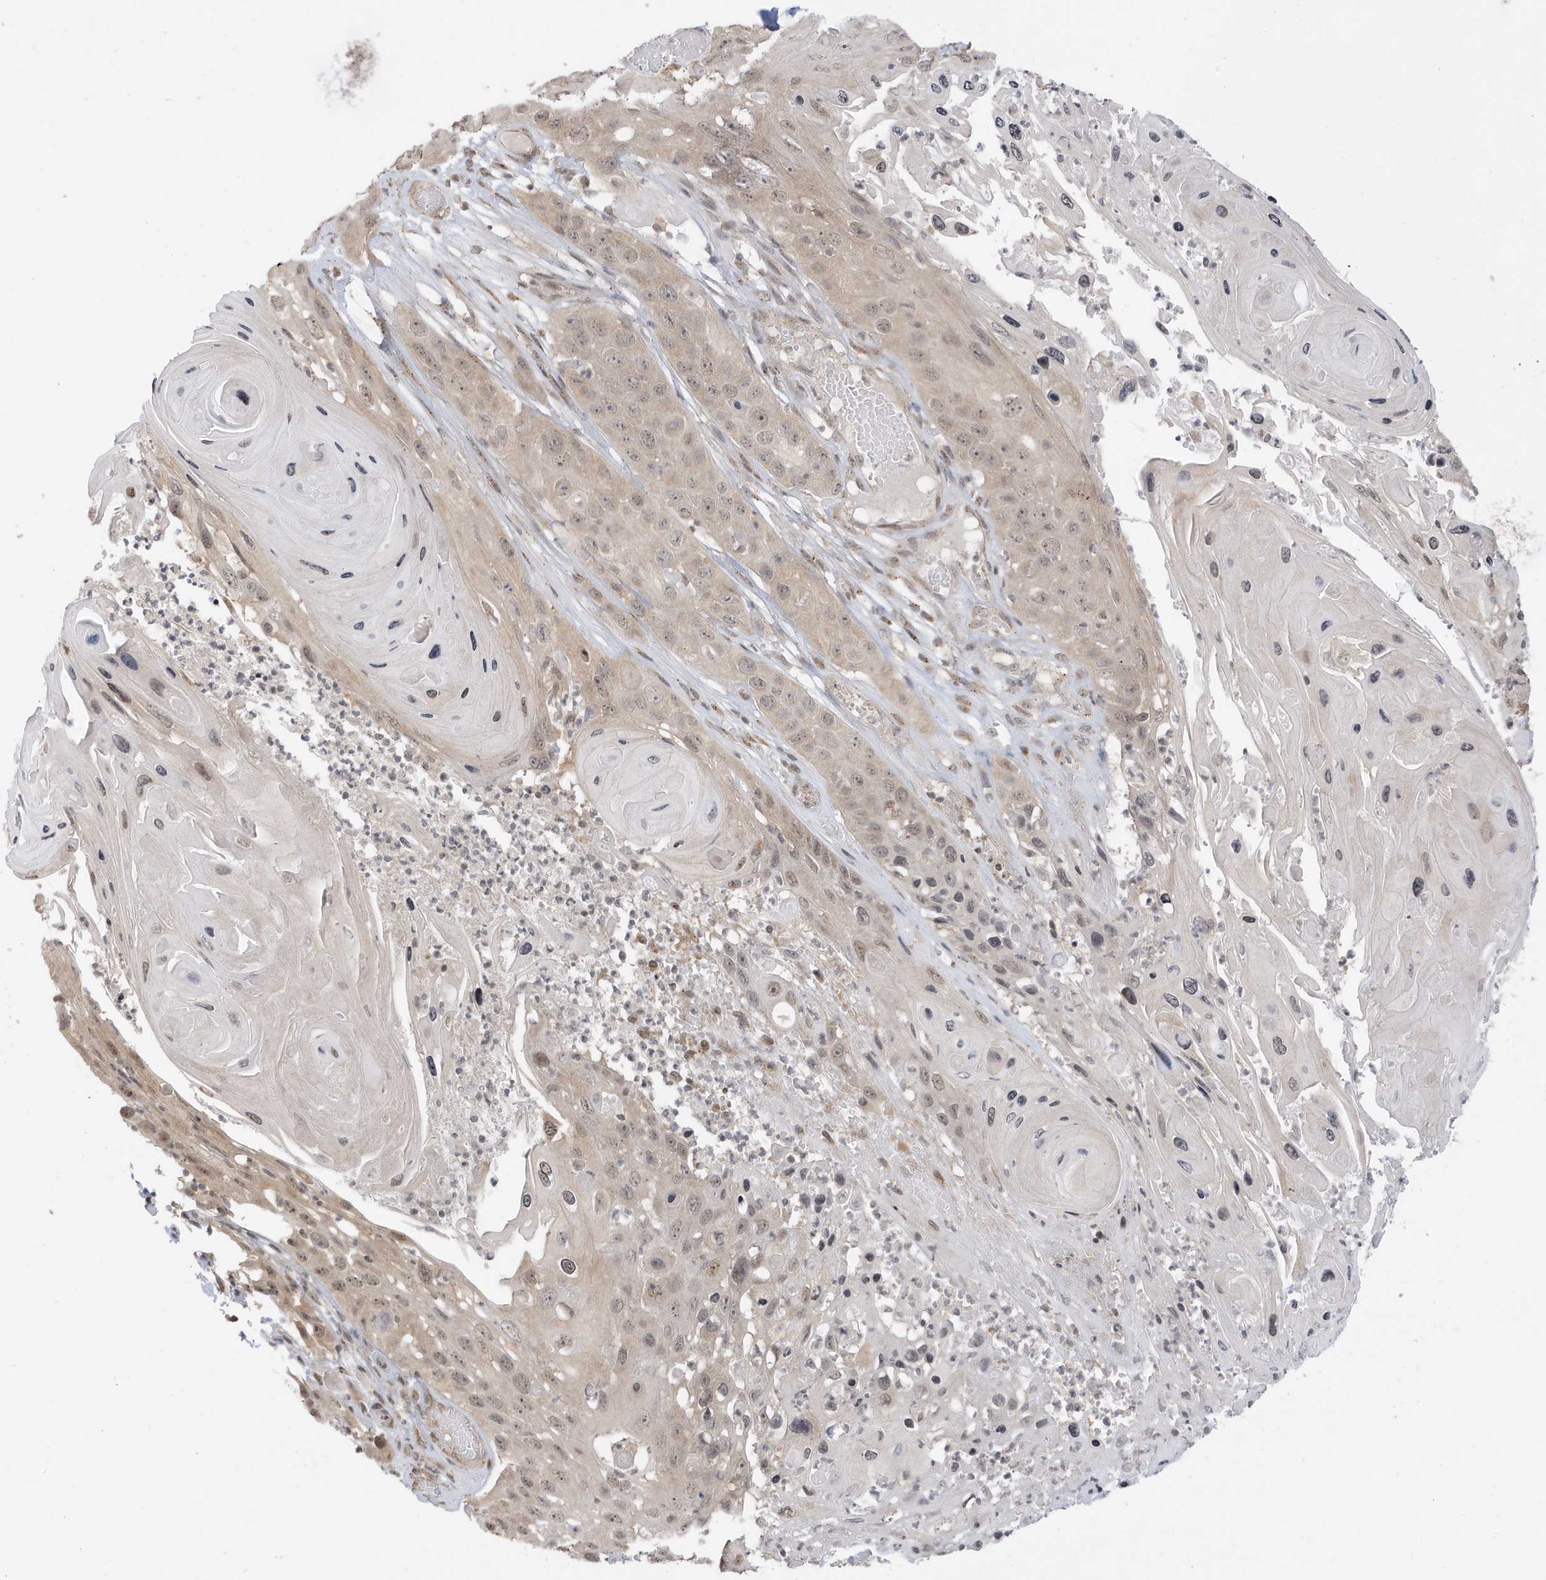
{"staining": {"intensity": "weak", "quantity": ">75%", "location": "cytoplasmic/membranous,nuclear"}, "tissue": "skin cancer", "cell_type": "Tumor cells", "image_type": "cancer", "snomed": [{"axis": "morphology", "description": "Squamous cell carcinoma, NOS"}, {"axis": "topography", "description": "Skin"}], "caption": "The histopathology image exhibits a brown stain indicating the presence of a protein in the cytoplasmic/membranous and nuclear of tumor cells in squamous cell carcinoma (skin). (DAB (3,3'-diaminobenzidine) = brown stain, brightfield microscopy at high magnification).", "gene": "TAB3", "patient": {"sex": "male", "age": 55}}